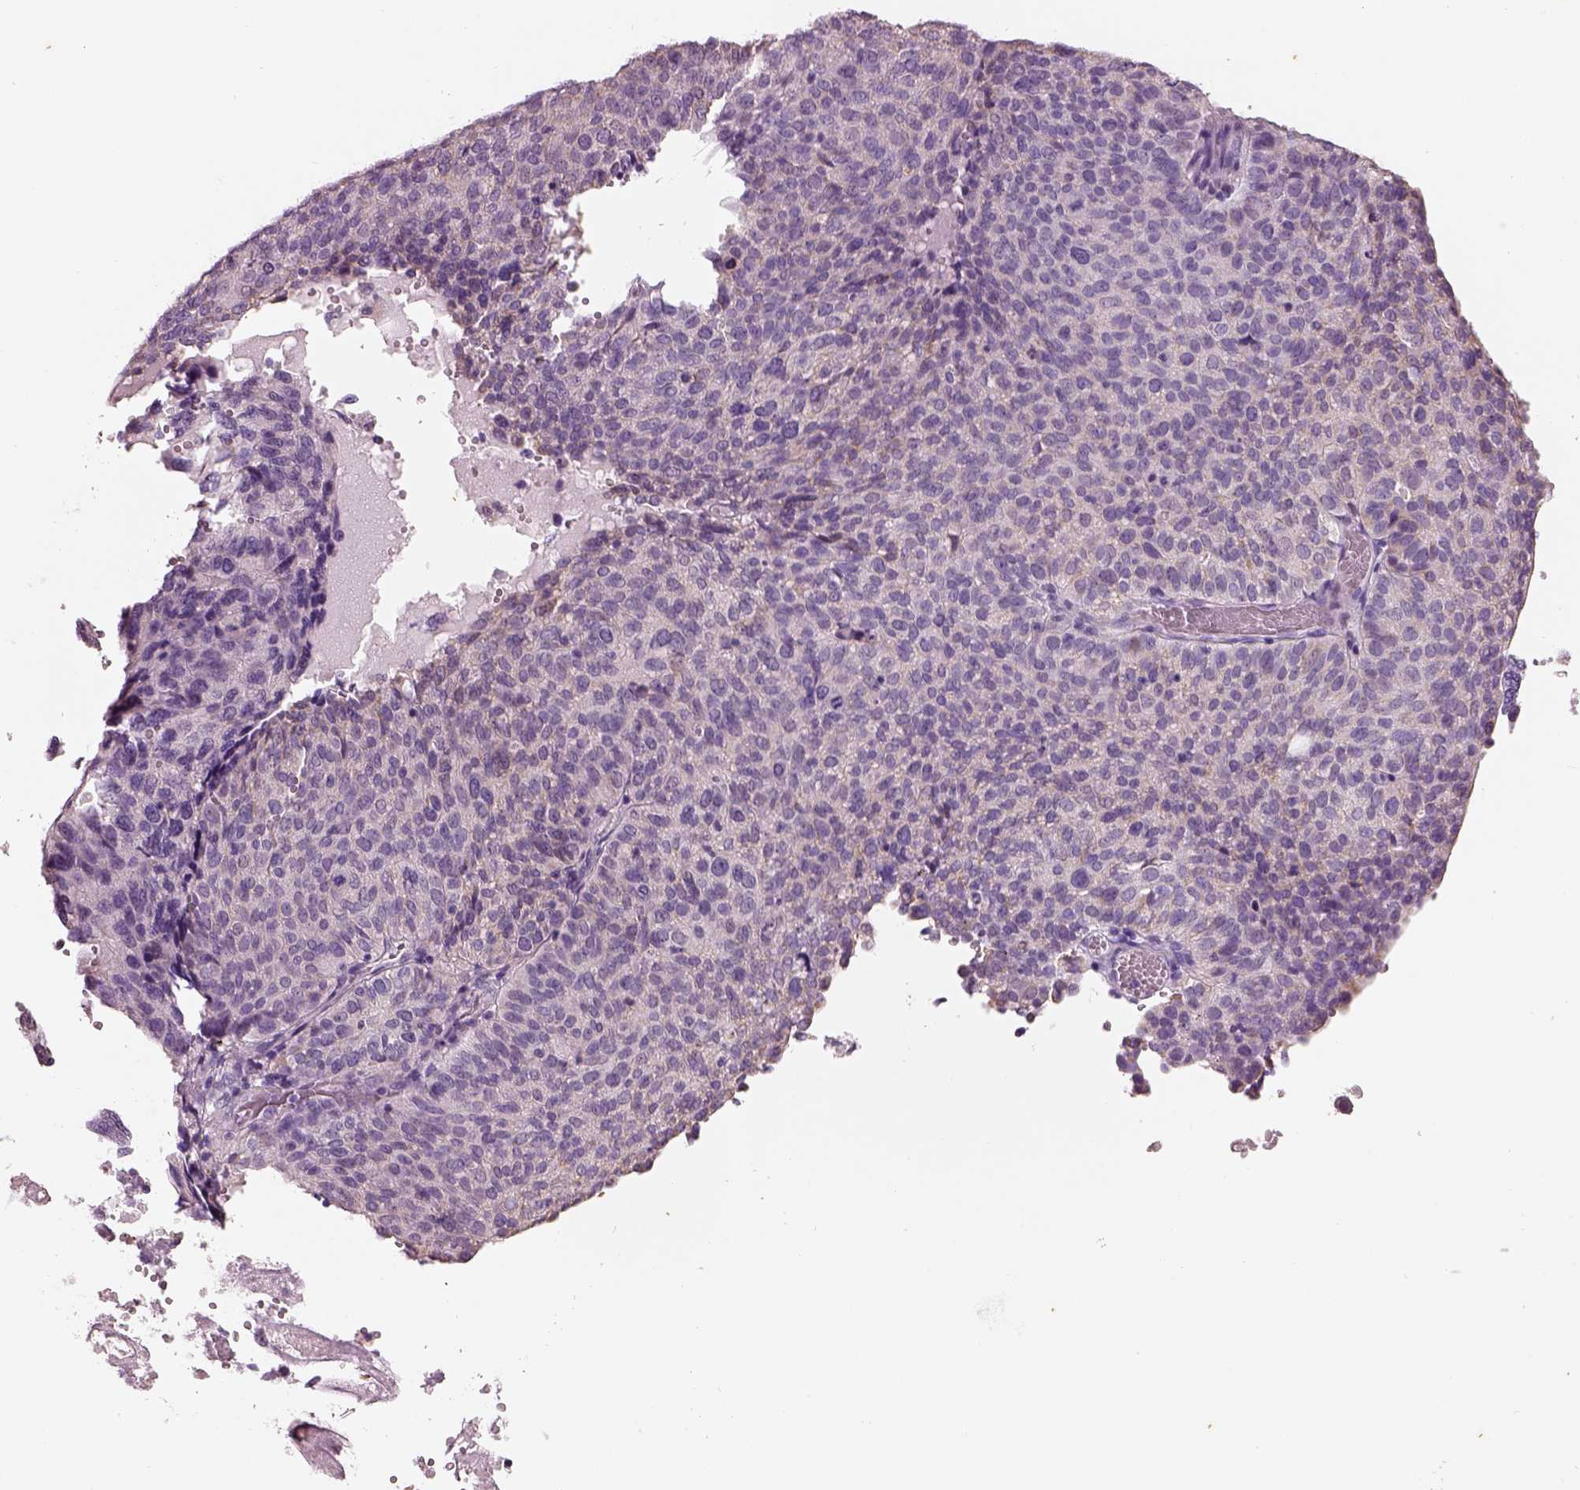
{"staining": {"intensity": "weak", "quantity": "<25%", "location": "cytoplasmic/membranous"}, "tissue": "ovarian cancer", "cell_type": "Tumor cells", "image_type": "cancer", "snomed": [{"axis": "morphology", "description": "Carcinoma, endometroid"}, {"axis": "topography", "description": "Ovary"}], "caption": "High power microscopy image of an immunohistochemistry image of ovarian endometroid carcinoma, revealing no significant positivity in tumor cells.", "gene": "ELSPBP1", "patient": {"sex": "female", "age": 58}}